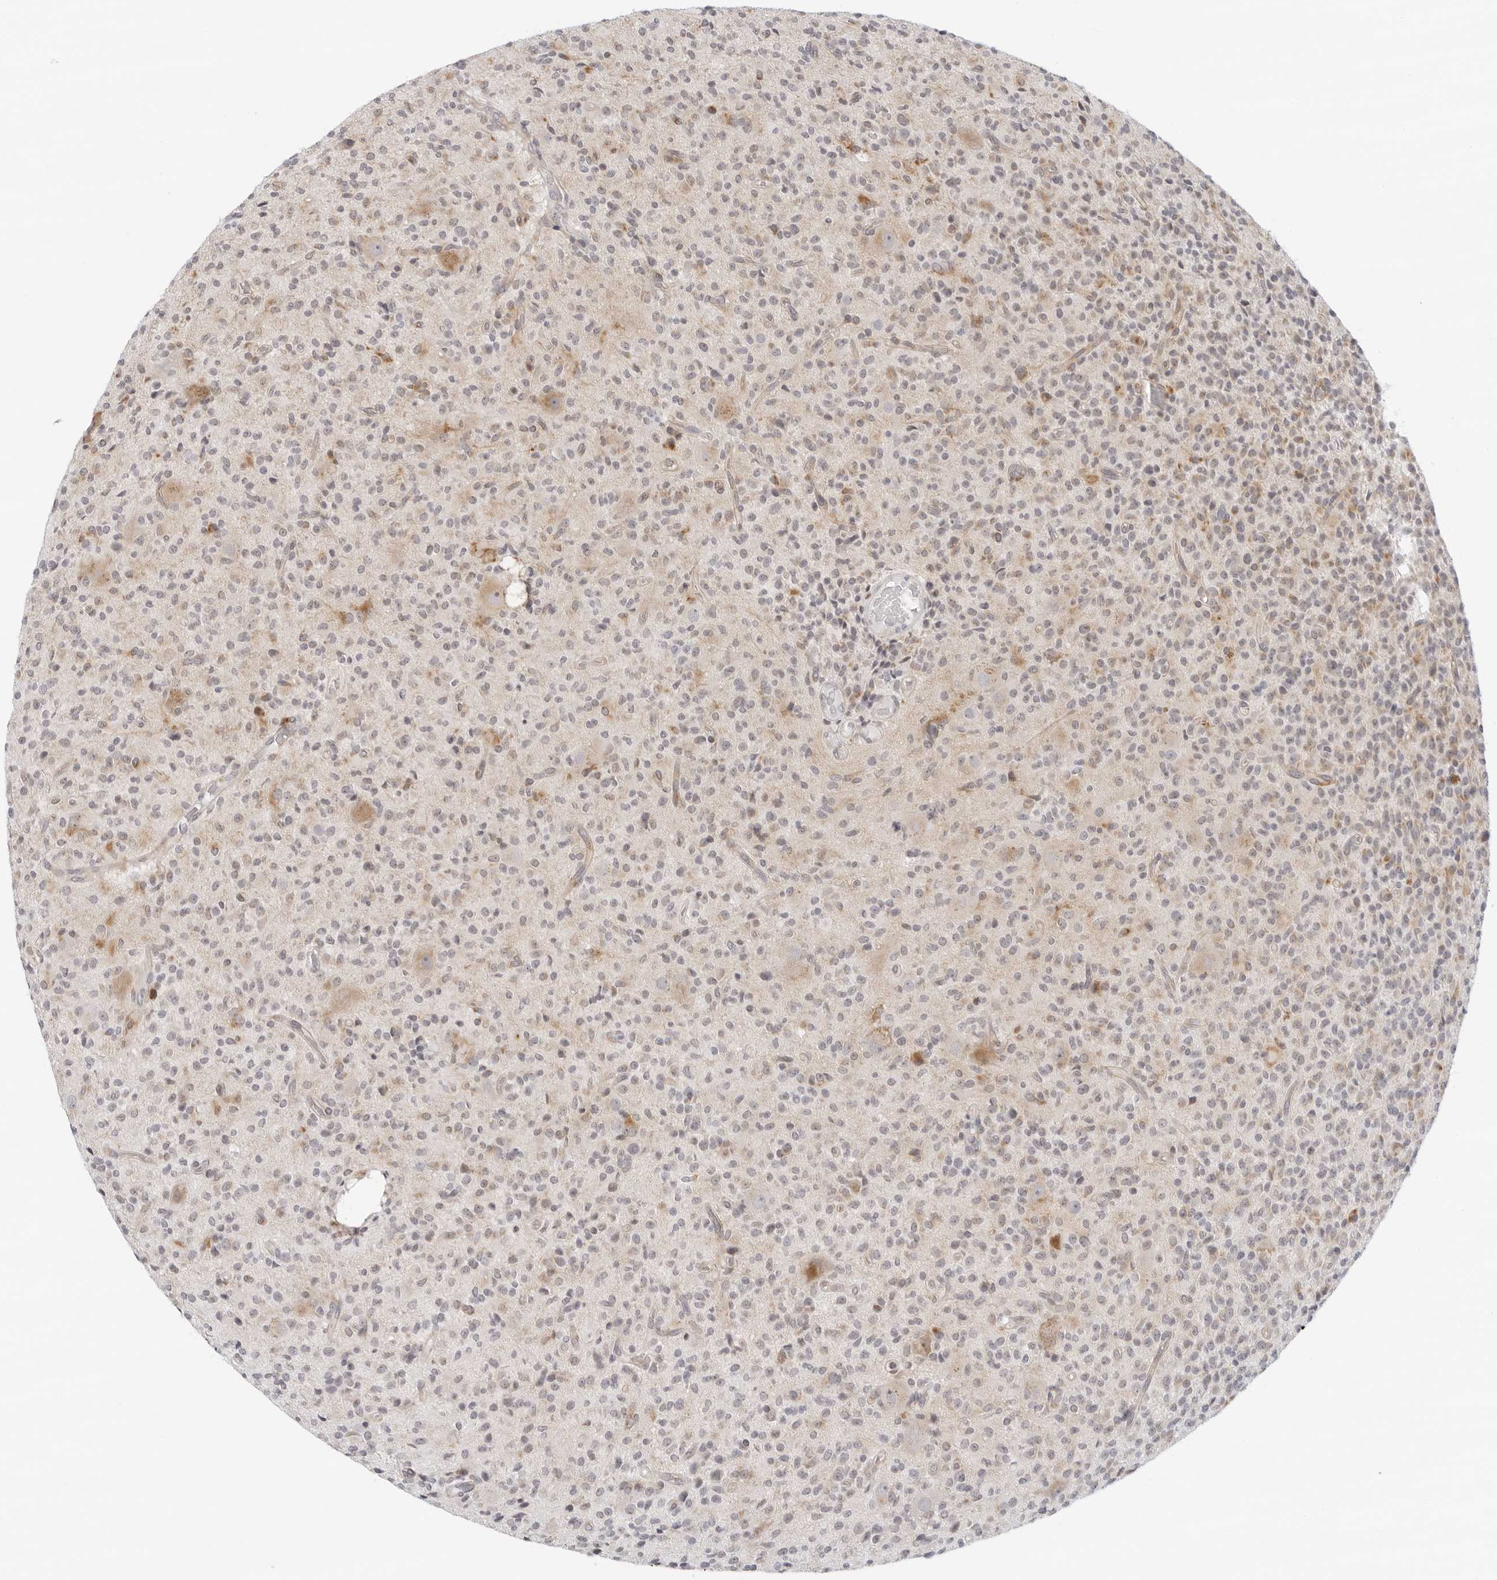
{"staining": {"intensity": "weak", "quantity": "<25%", "location": "cytoplasmic/membranous"}, "tissue": "glioma", "cell_type": "Tumor cells", "image_type": "cancer", "snomed": [{"axis": "morphology", "description": "Glioma, malignant, High grade"}, {"axis": "topography", "description": "Brain"}], "caption": "The immunohistochemistry histopathology image has no significant positivity in tumor cells of glioma tissue.", "gene": "CIART", "patient": {"sex": "male", "age": 34}}